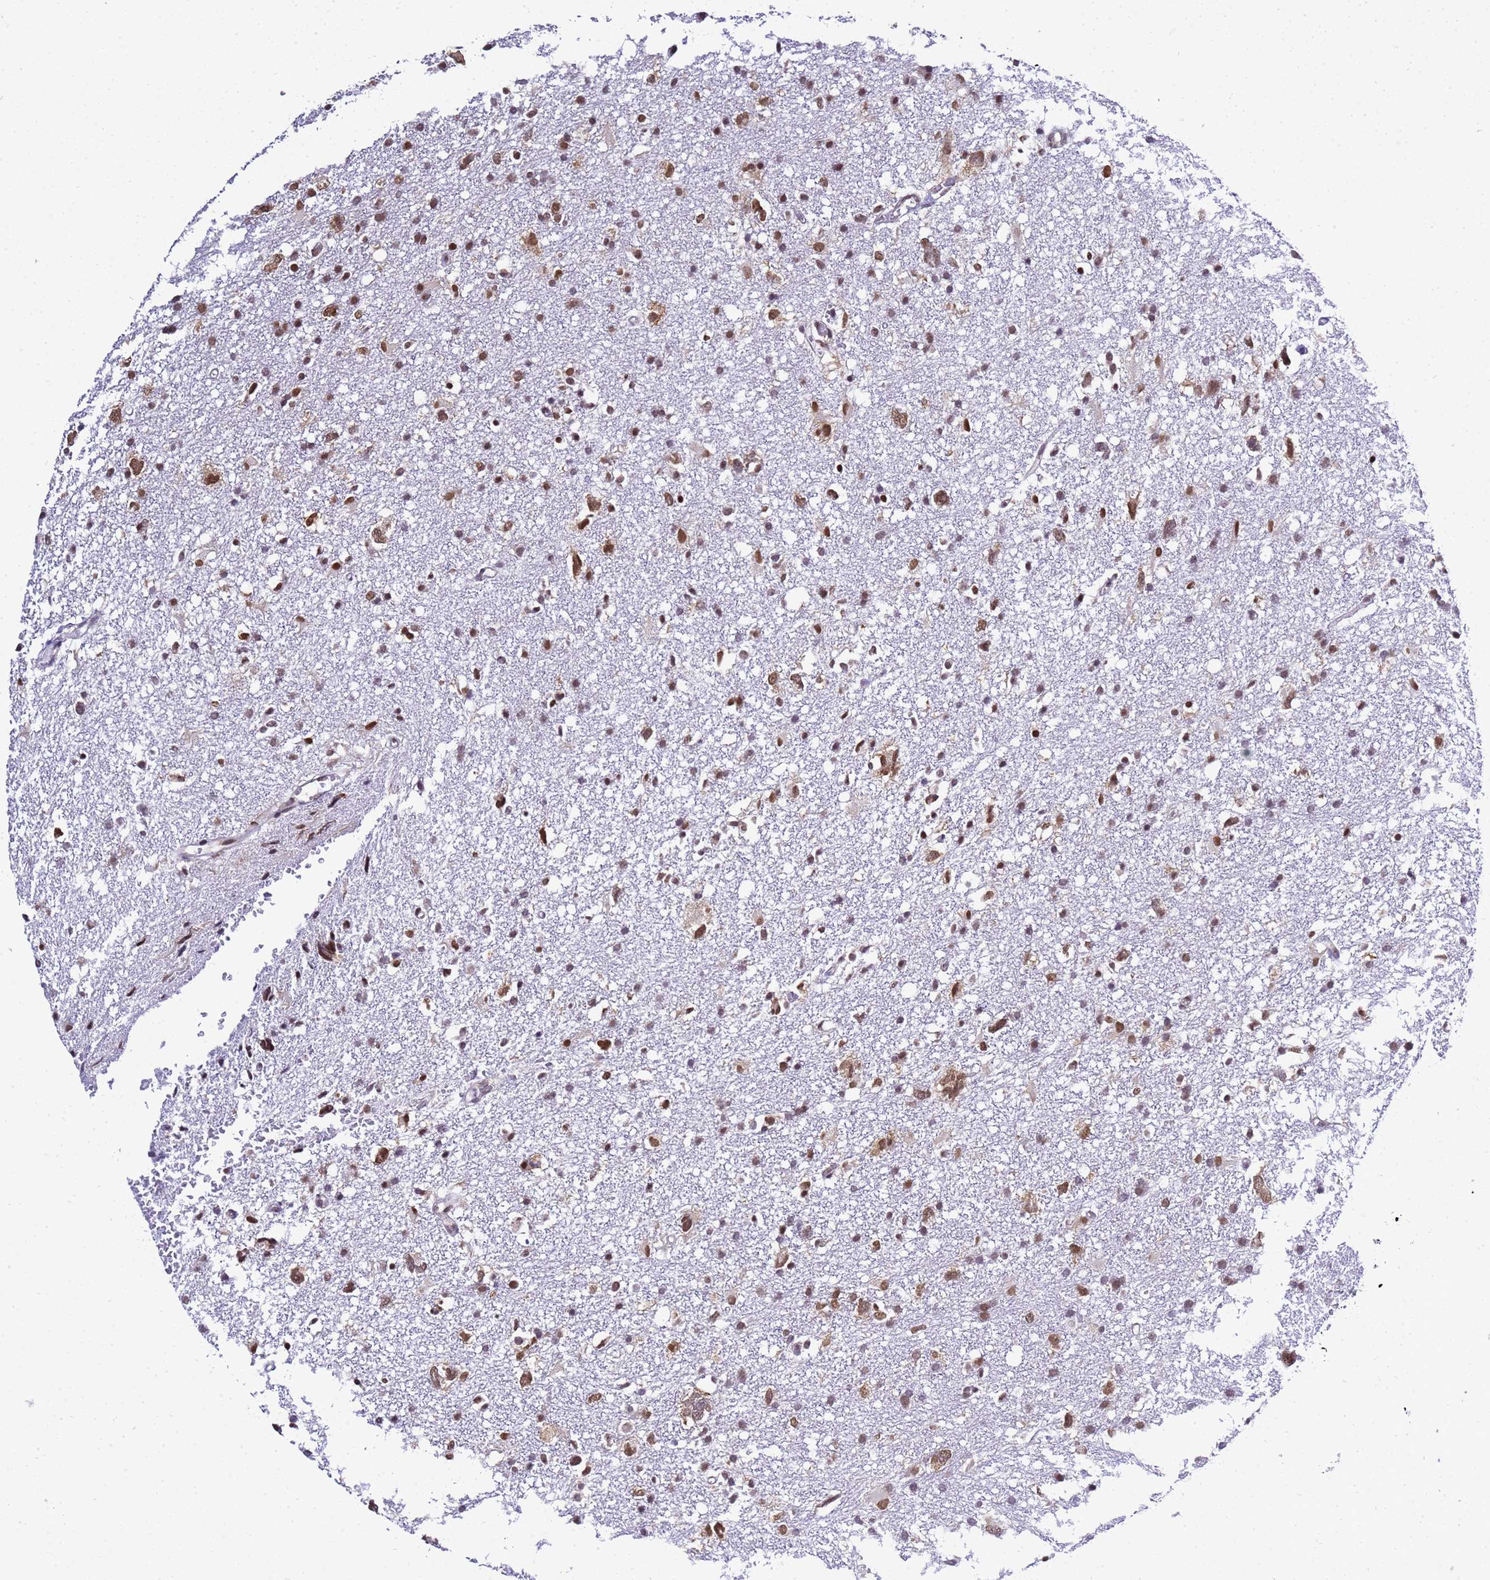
{"staining": {"intensity": "moderate", "quantity": ">75%", "location": "nuclear"}, "tissue": "glioma", "cell_type": "Tumor cells", "image_type": "cancer", "snomed": [{"axis": "morphology", "description": "Glioma, malignant, High grade"}, {"axis": "topography", "description": "Brain"}], "caption": "Moderate nuclear protein expression is identified in about >75% of tumor cells in malignant high-grade glioma.", "gene": "SMN1", "patient": {"sex": "male", "age": 61}}